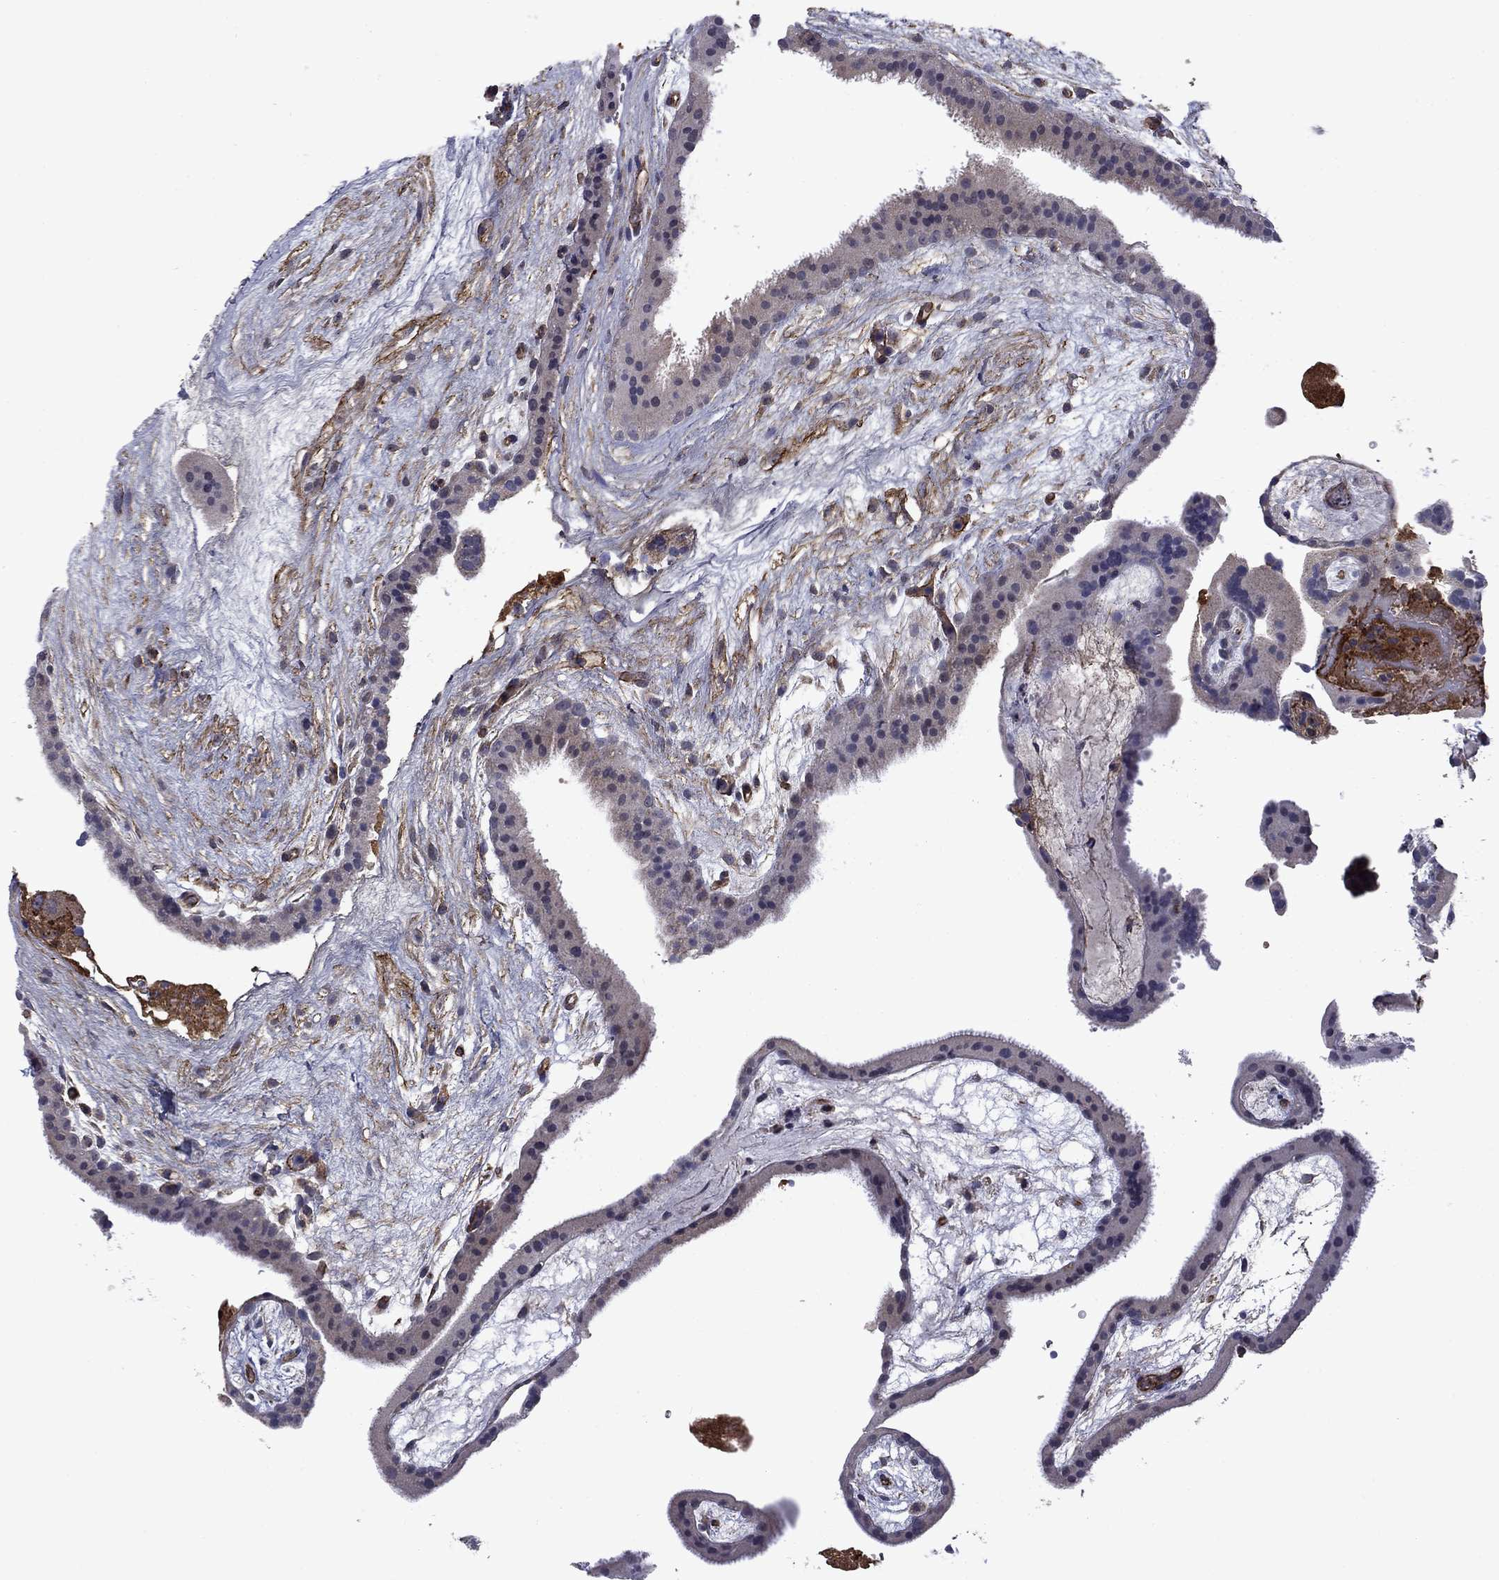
{"staining": {"intensity": "negative", "quantity": "none", "location": "none"}, "tissue": "placenta", "cell_type": "Decidual cells", "image_type": "normal", "snomed": [{"axis": "morphology", "description": "Normal tissue, NOS"}, {"axis": "topography", "description": "Placenta"}], "caption": "Unremarkable placenta was stained to show a protein in brown. There is no significant expression in decidual cells. (Brightfield microscopy of DAB IHC at high magnification).", "gene": "DOP1B", "patient": {"sex": "female", "age": 19}}